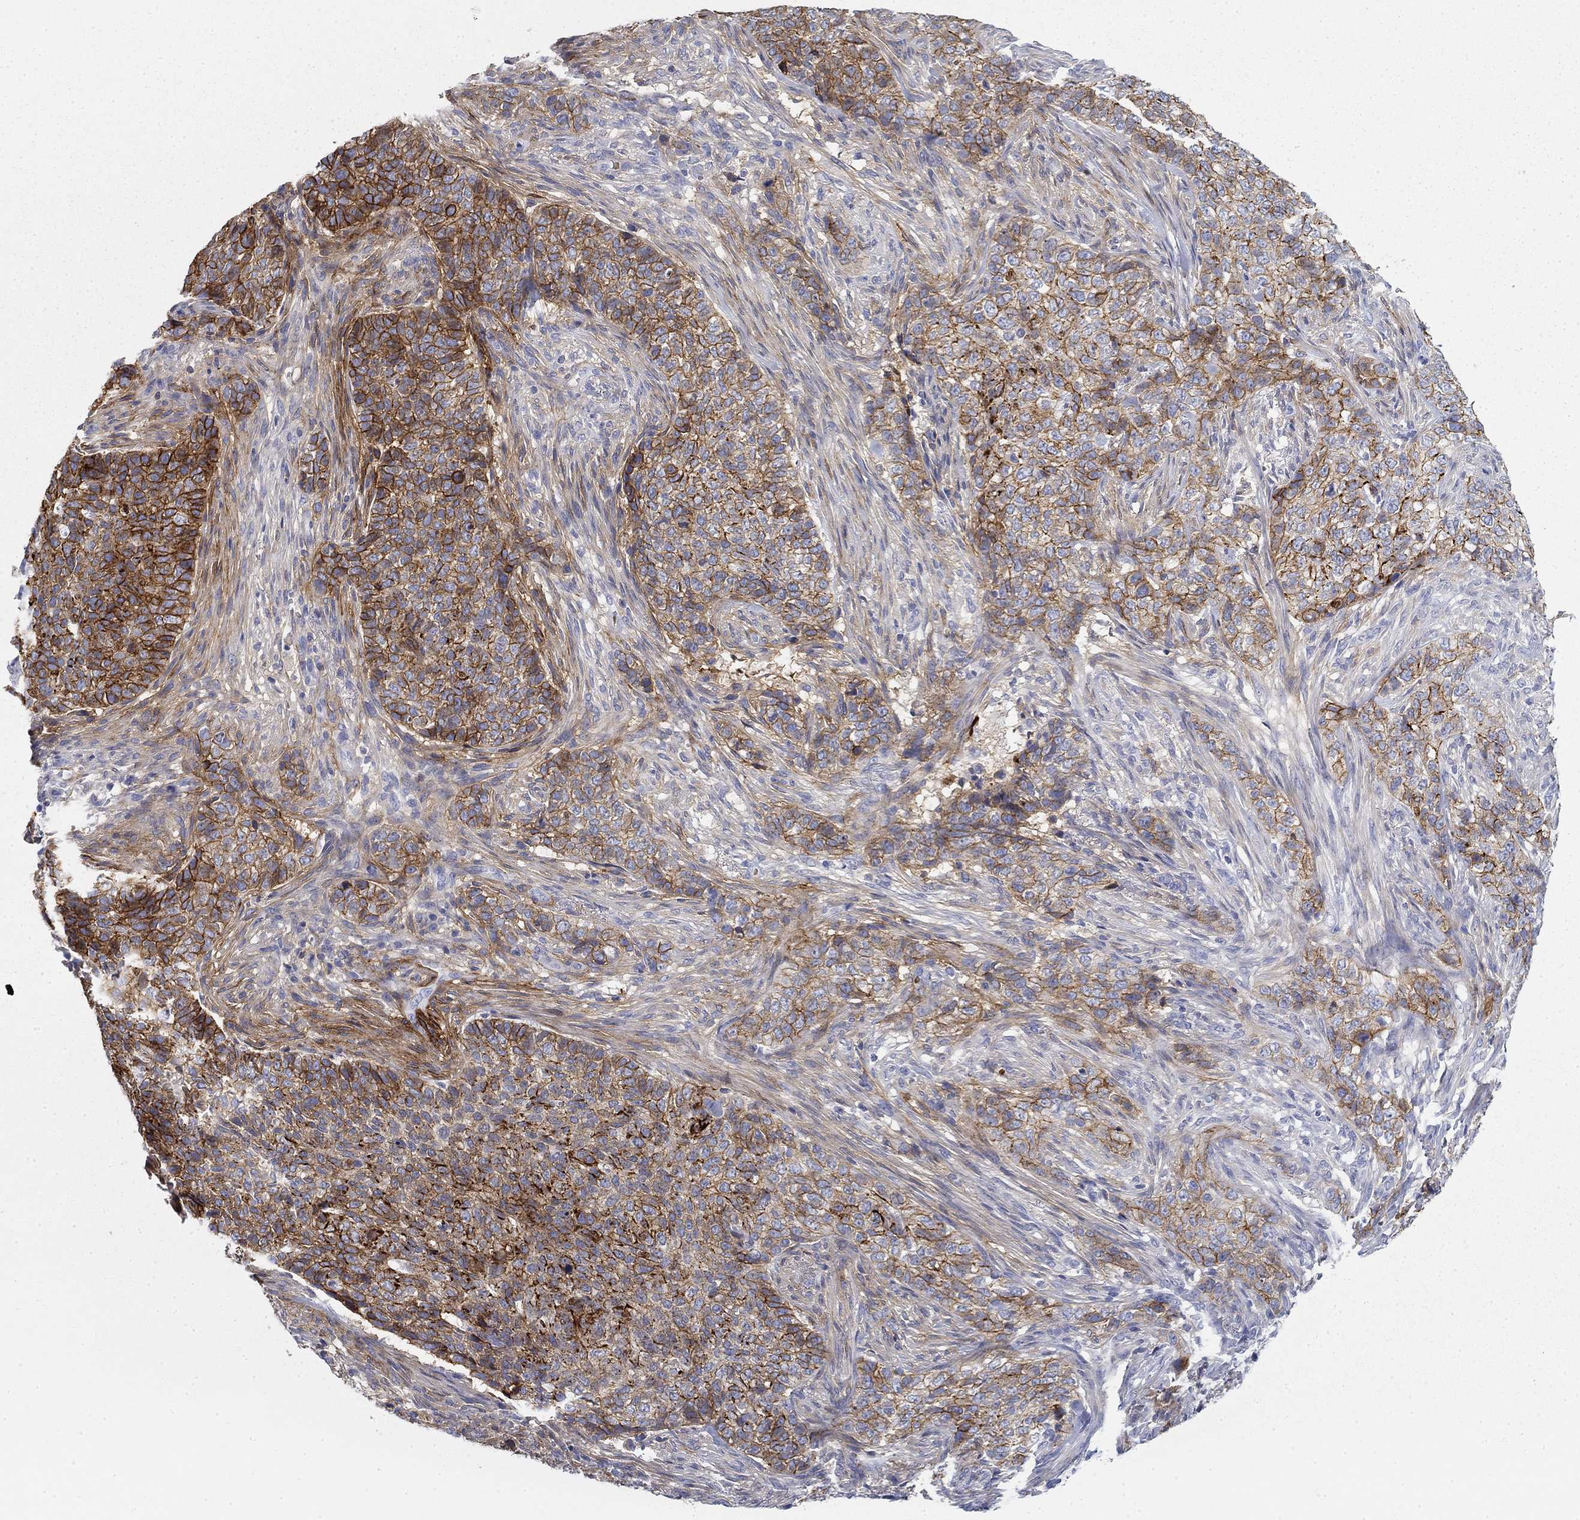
{"staining": {"intensity": "strong", "quantity": ">75%", "location": "cytoplasmic/membranous"}, "tissue": "skin cancer", "cell_type": "Tumor cells", "image_type": "cancer", "snomed": [{"axis": "morphology", "description": "Basal cell carcinoma"}, {"axis": "topography", "description": "Skin"}], "caption": "Skin basal cell carcinoma tissue exhibits strong cytoplasmic/membranous positivity in about >75% of tumor cells, visualized by immunohistochemistry. (Brightfield microscopy of DAB IHC at high magnification).", "gene": "GPC1", "patient": {"sex": "female", "age": 69}}